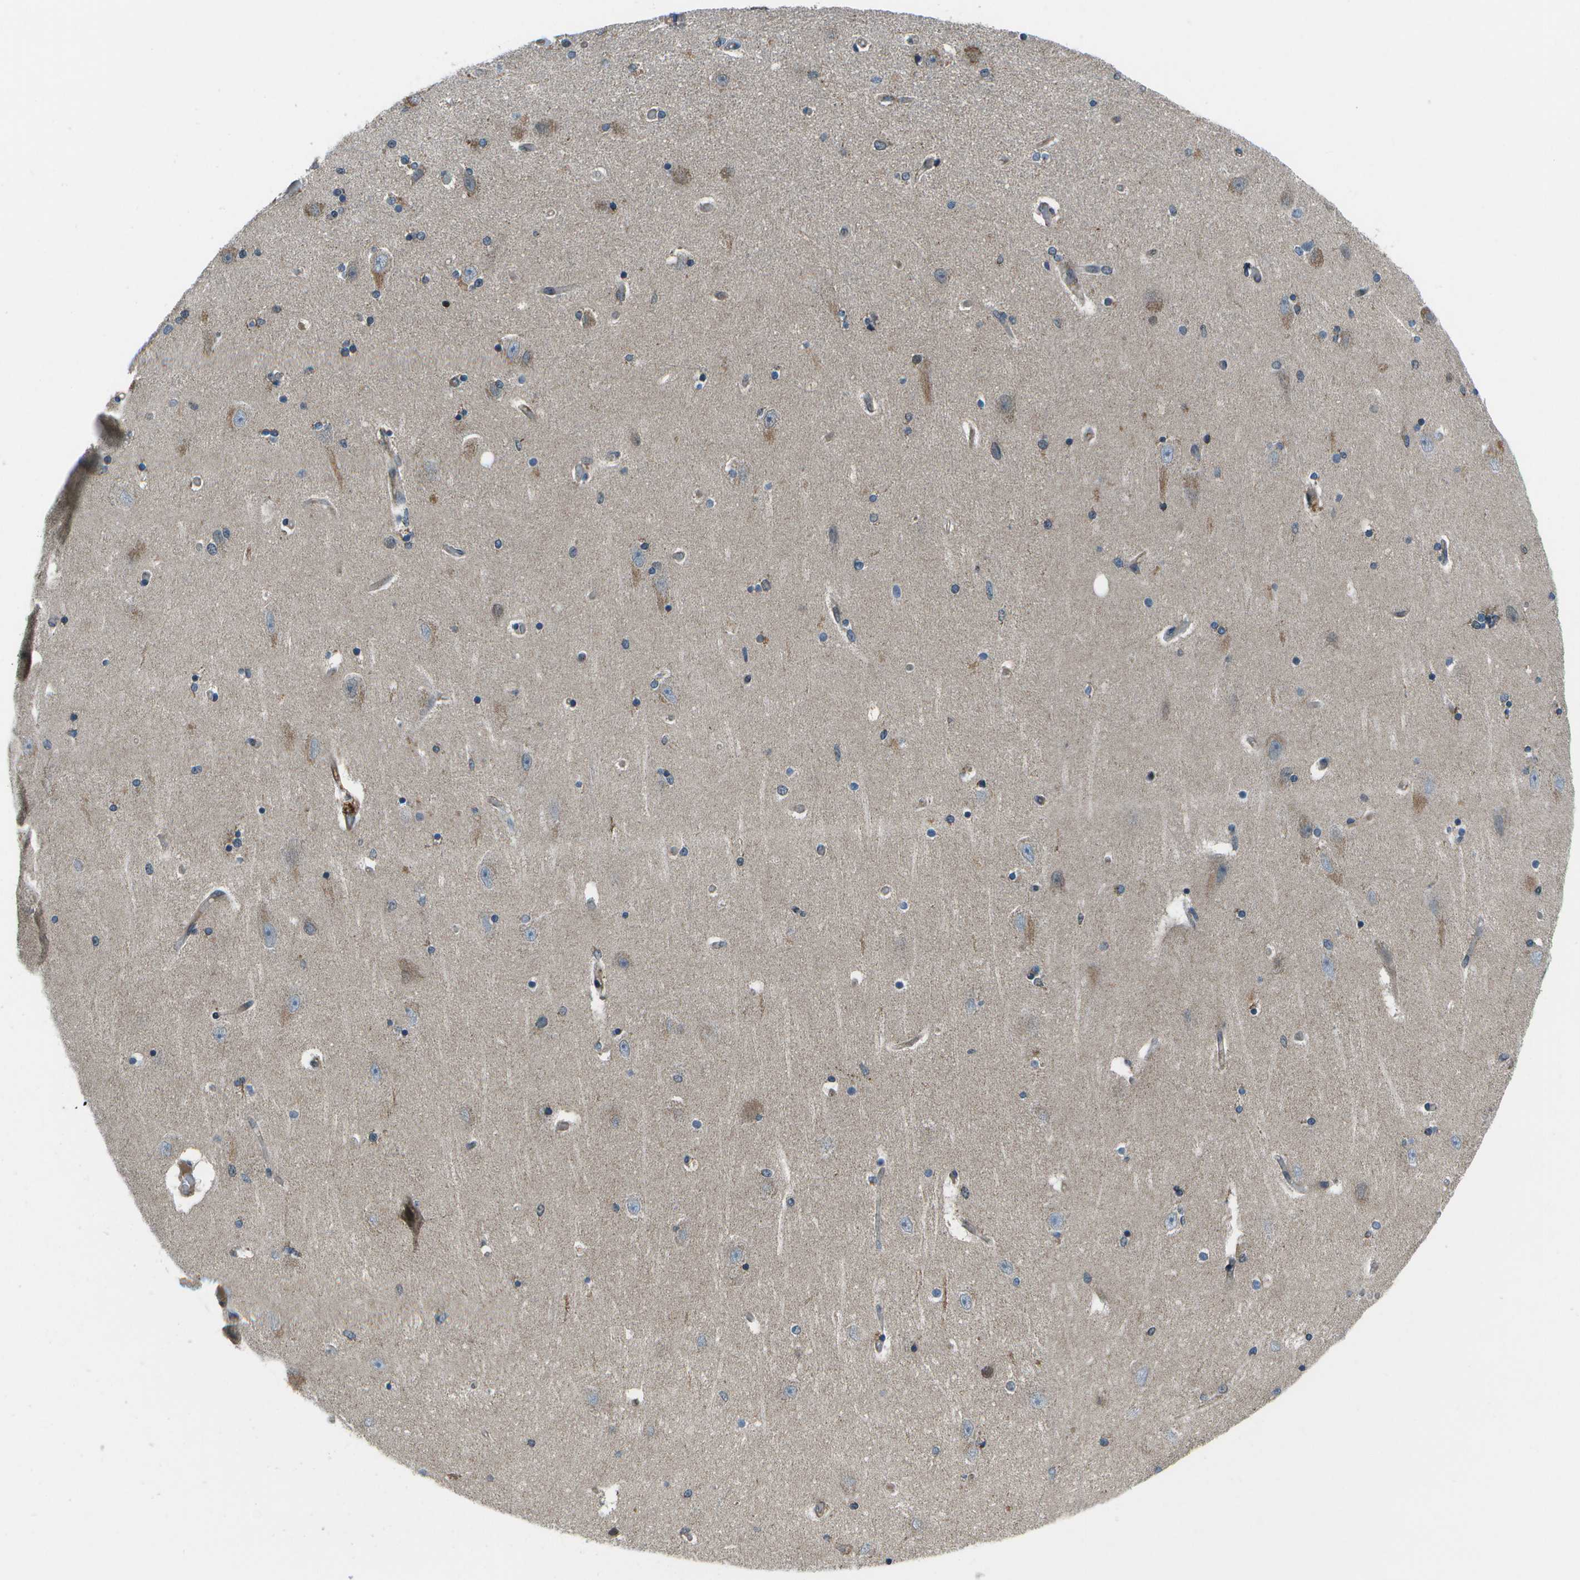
{"staining": {"intensity": "moderate", "quantity": "<25%", "location": "cytoplasmic/membranous"}, "tissue": "hippocampus", "cell_type": "Glial cells", "image_type": "normal", "snomed": [{"axis": "morphology", "description": "Normal tissue, NOS"}, {"axis": "topography", "description": "Hippocampus"}], "caption": "The photomicrograph displays a brown stain indicating the presence of a protein in the cytoplasmic/membranous of glial cells in hippocampus.", "gene": "EIF2AK1", "patient": {"sex": "female", "age": 54}}